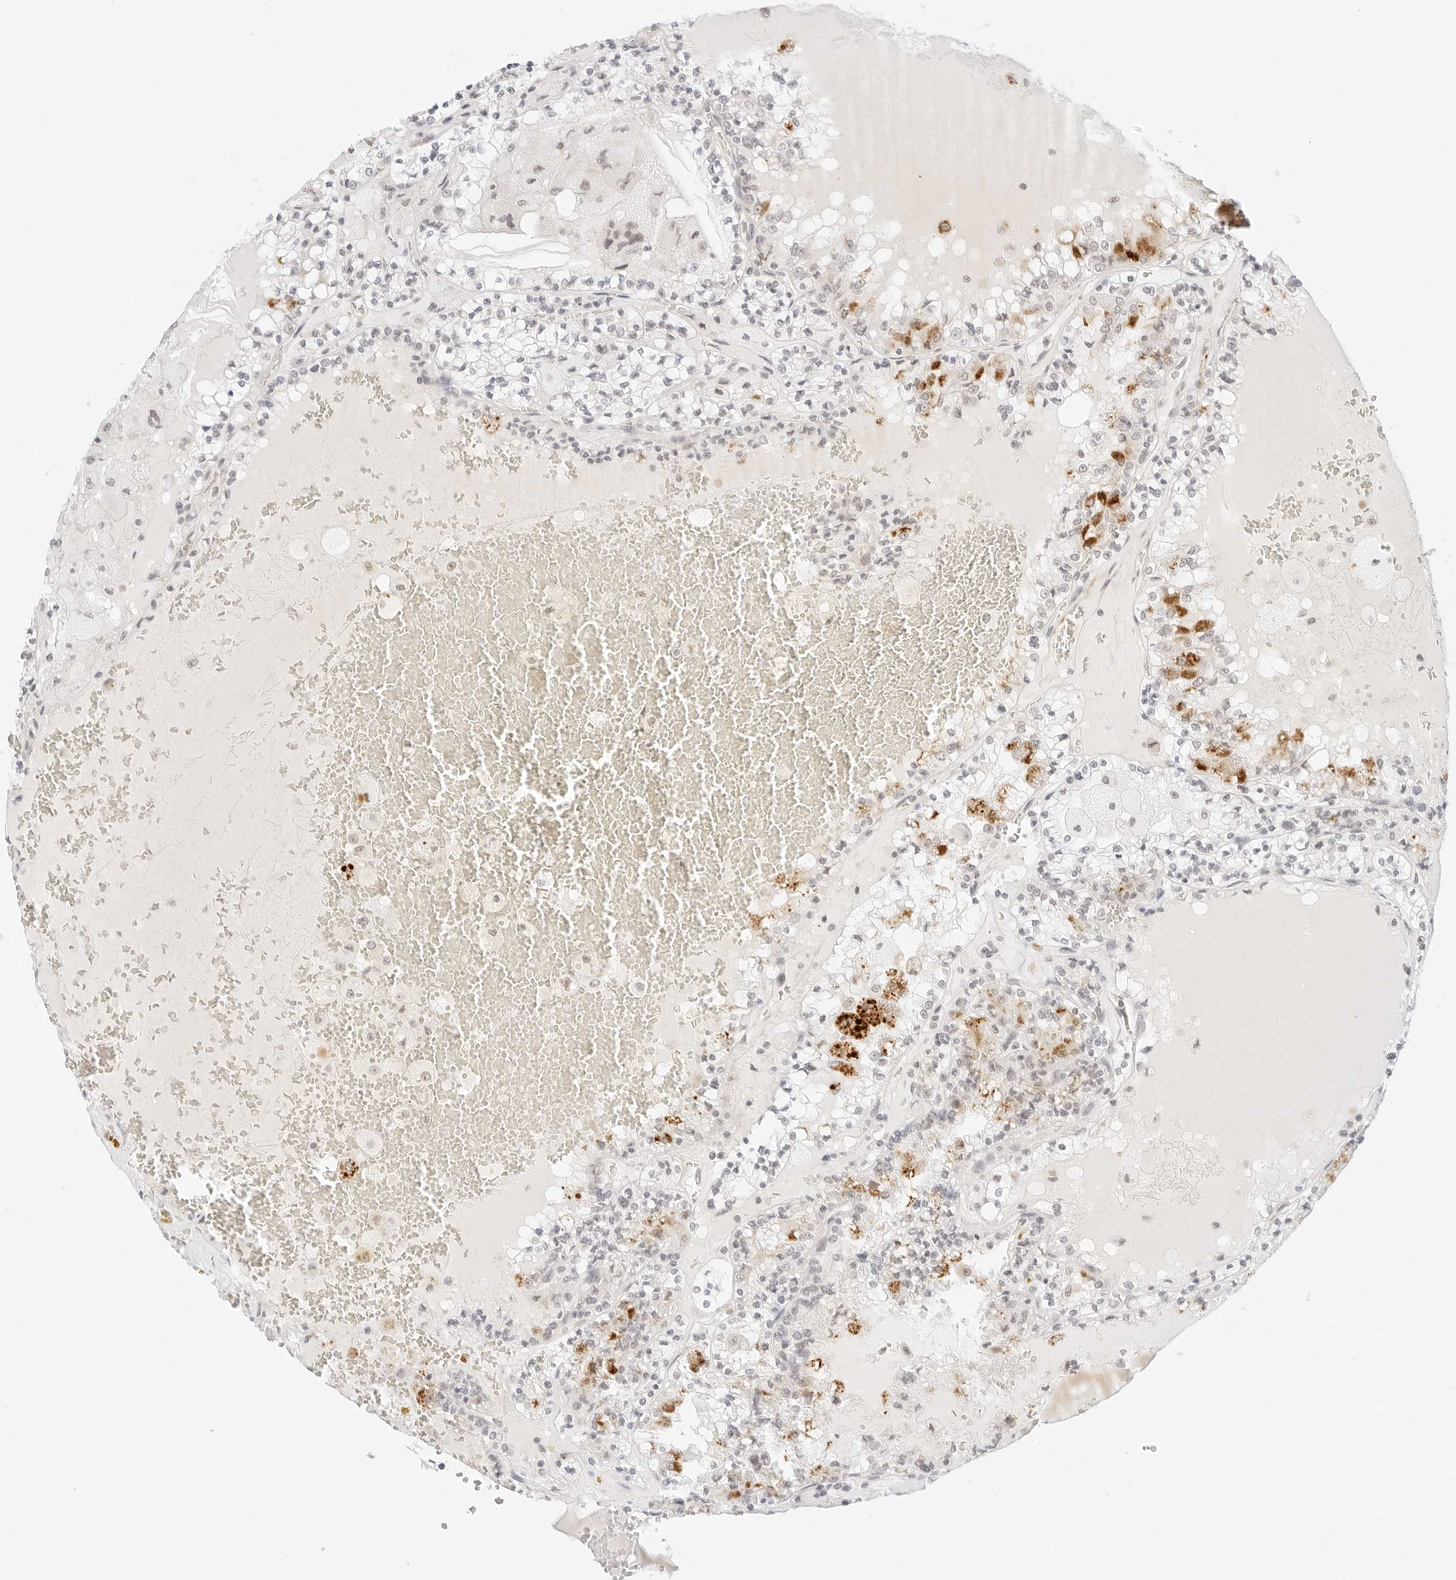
{"staining": {"intensity": "negative", "quantity": "none", "location": "none"}, "tissue": "renal cancer", "cell_type": "Tumor cells", "image_type": "cancer", "snomed": [{"axis": "morphology", "description": "Adenocarcinoma, NOS"}, {"axis": "topography", "description": "Kidney"}], "caption": "Immunohistochemical staining of human renal cancer (adenocarcinoma) exhibits no significant staining in tumor cells.", "gene": "POLR3C", "patient": {"sex": "female", "age": 56}}